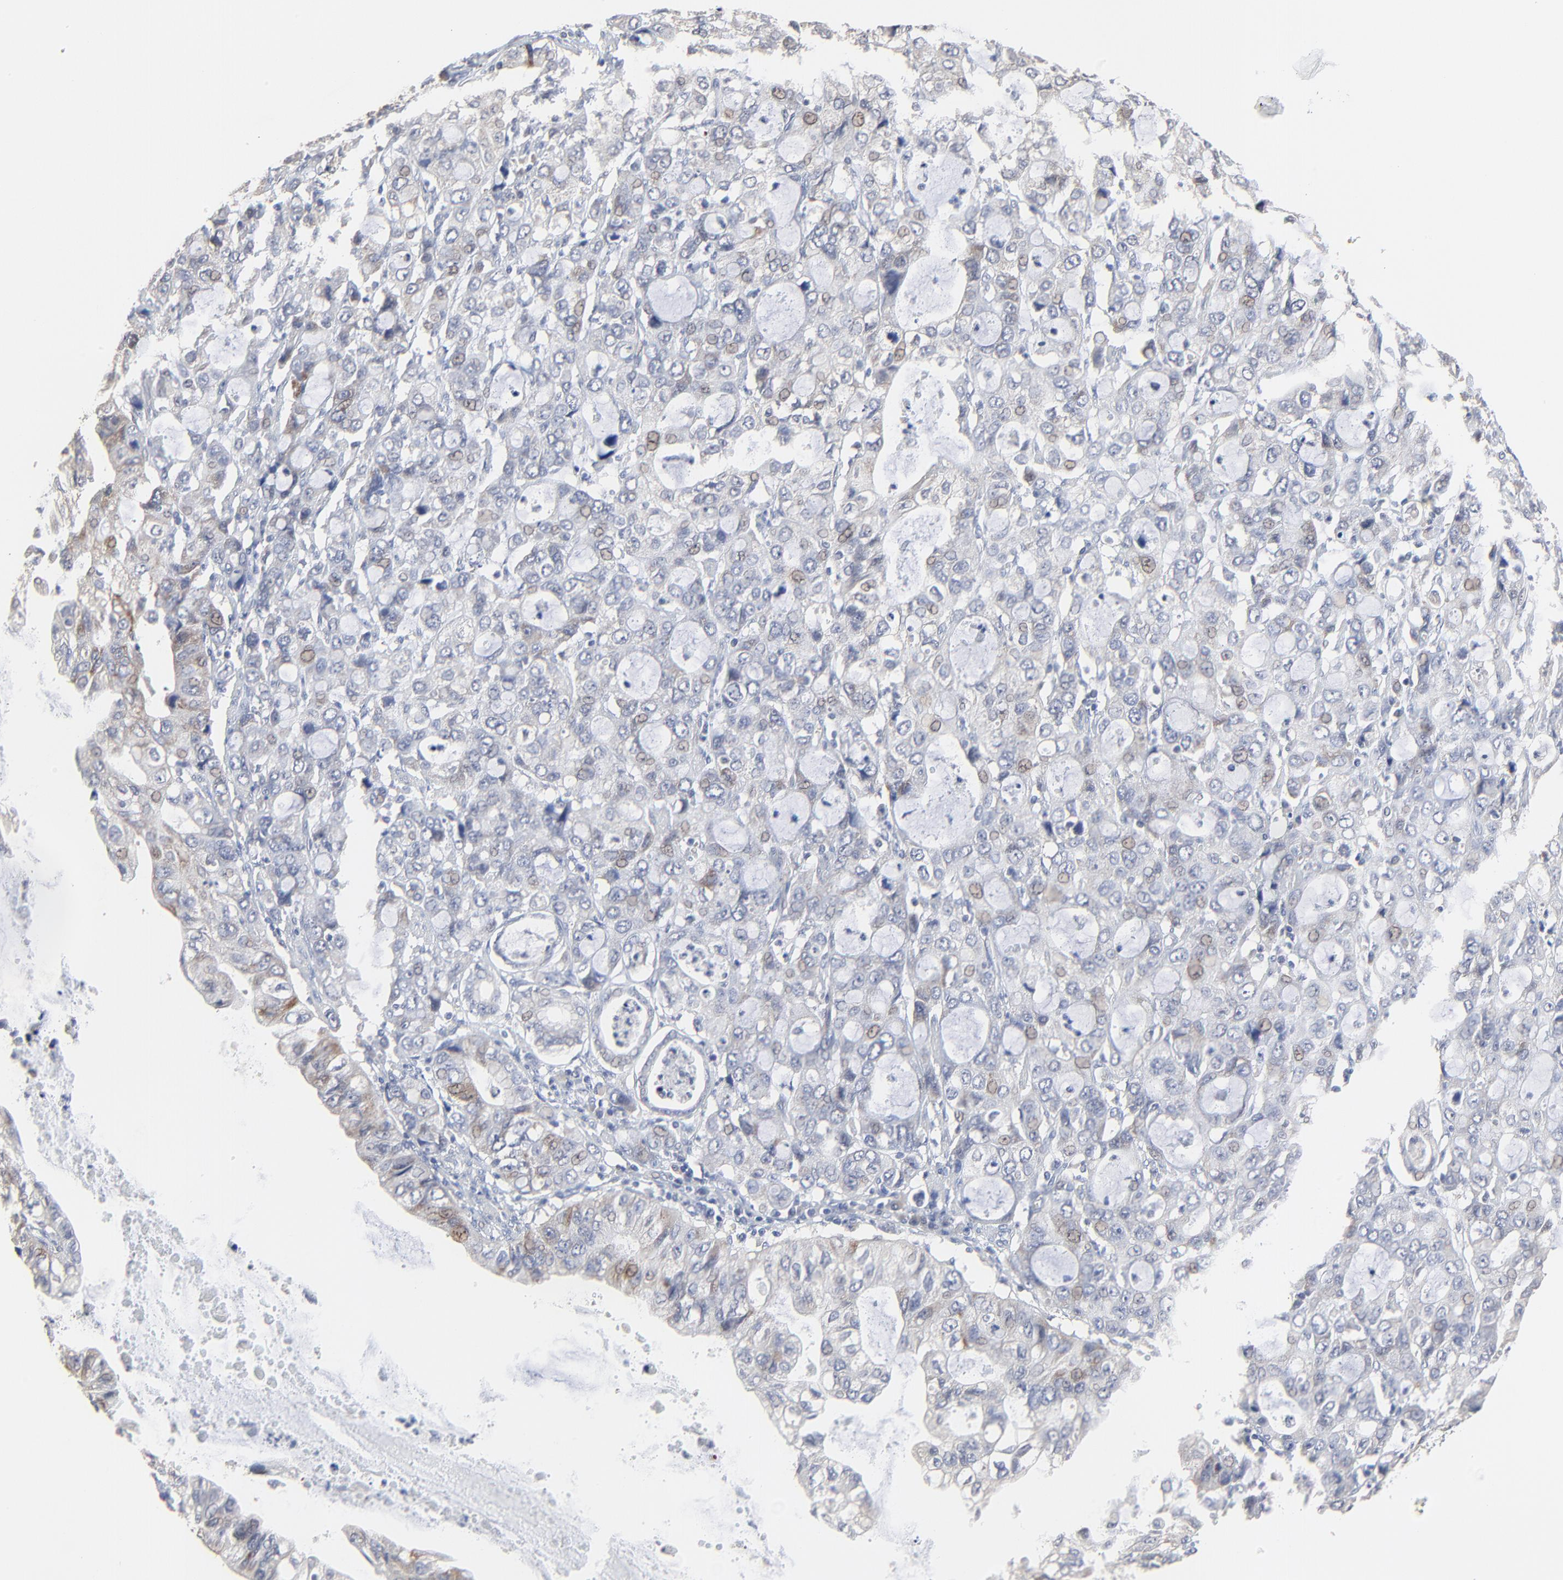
{"staining": {"intensity": "moderate", "quantity": "<25%", "location": "cytoplasmic/membranous"}, "tissue": "stomach cancer", "cell_type": "Tumor cells", "image_type": "cancer", "snomed": [{"axis": "morphology", "description": "Adenocarcinoma, NOS"}, {"axis": "topography", "description": "Stomach, upper"}], "caption": "Moderate cytoplasmic/membranous protein staining is present in about <25% of tumor cells in stomach adenocarcinoma. (Stains: DAB (3,3'-diaminobenzidine) in brown, nuclei in blue, Microscopy: brightfield microscopy at high magnification).", "gene": "FANCB", "patient": {"sex": "female", "age": 52}}